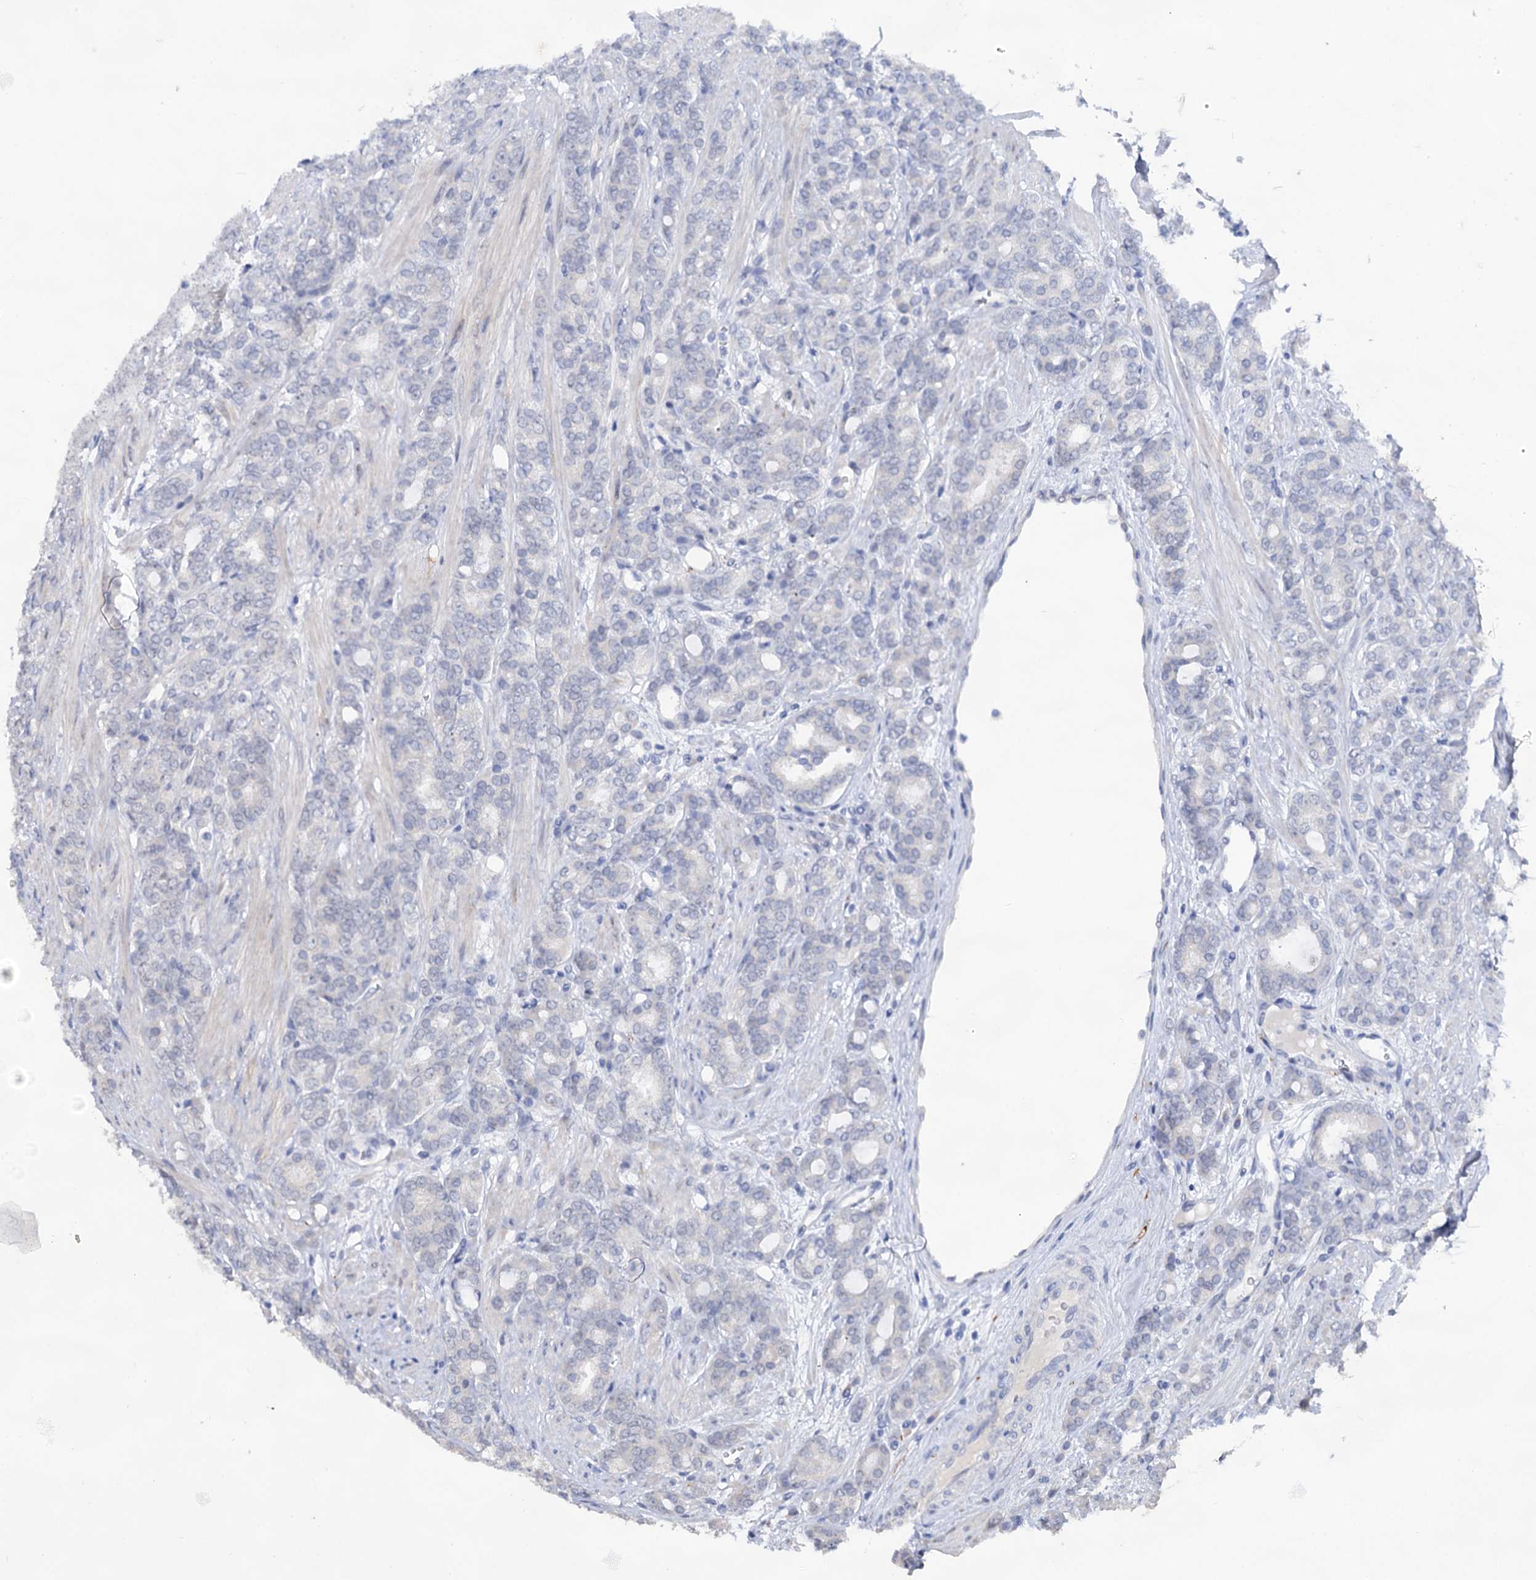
{"staining": {"intensity": "negative", "quantity": "none", "location": "none"}, "tissue": "prostate cancer", "cell_type": "Tumor cells", "image_type": "cancer", "snomed": [{"axis": "morphology", "description": "Adenocarcinoma, High grade"}, {"axis": "topography", "description": "Prostate"}], "caption": "Tumor cells show no significant protein positivity in prostate high-grade adenocarcinoma. (IHC, brightfield microscopy, high magnification).", "gene": "CAPRIN2", "patient": {"sex": "male", "age": 62}}